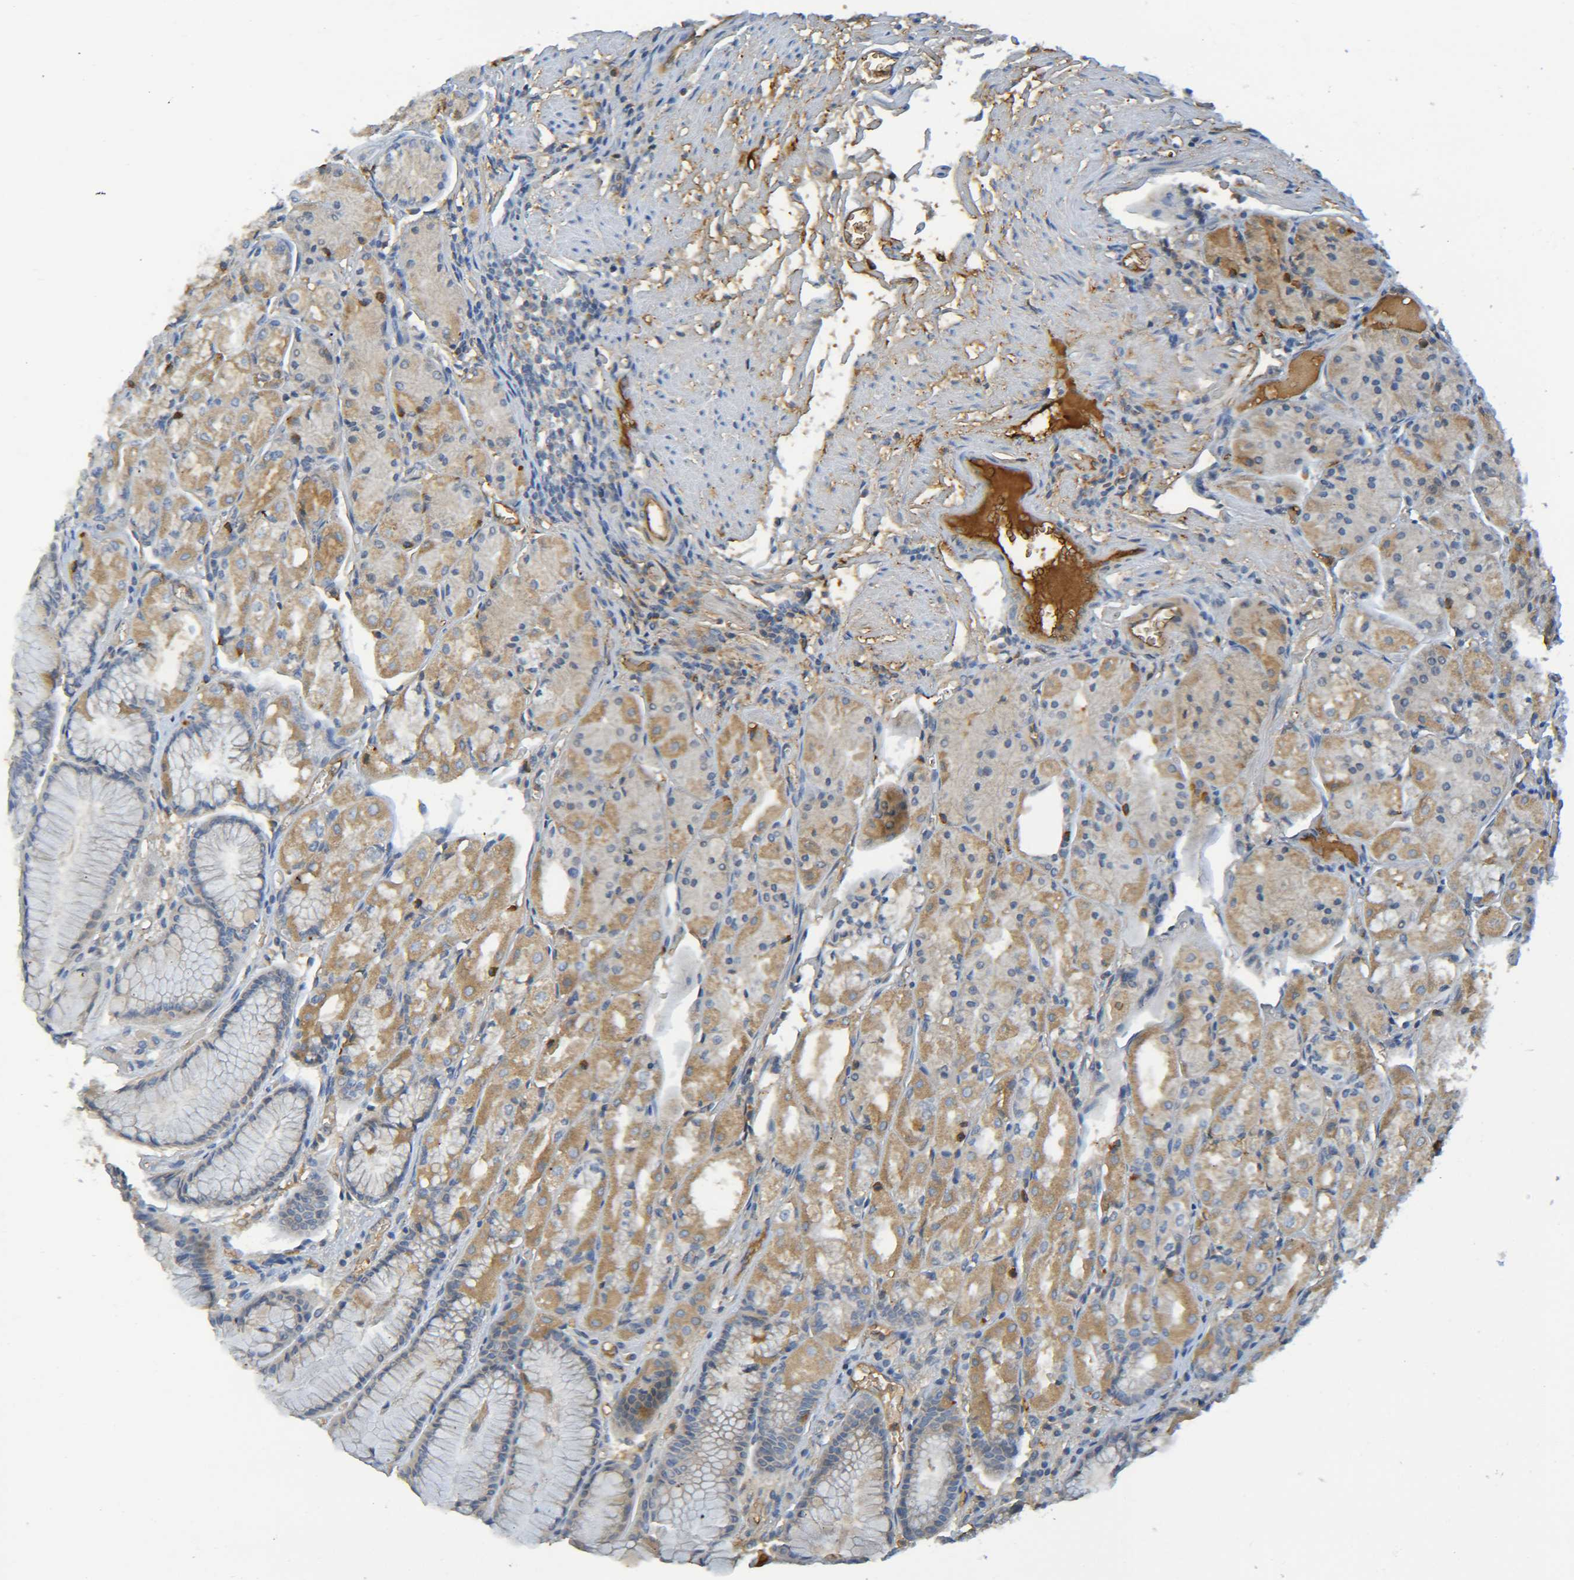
{"staining": {"intensity": "moderate", "quantity": "25%-75%", "location": "cytoplasmic/membranous"}, "tissue": "stomach", "cell_type": "Glandular cells", "image_type": "normal", "snomed": [{"axis": "morphology", "description": "Normal tissue, NOS"}, {"axis": "topography", "description": "Stomach, upper"}], "caption": "Immunohistochemistry (IHC) micrograph of benign stomach: stomach stained using immunohistochemistry demonstrates medium levels of moderate protein expression localized specifically in the cytoplasmic/membranous of glandular cells, appearing as a cytoplasmic/membranous brown color.", "gene": "C1QA", "patient": {"sex": "male", "age": 72}}